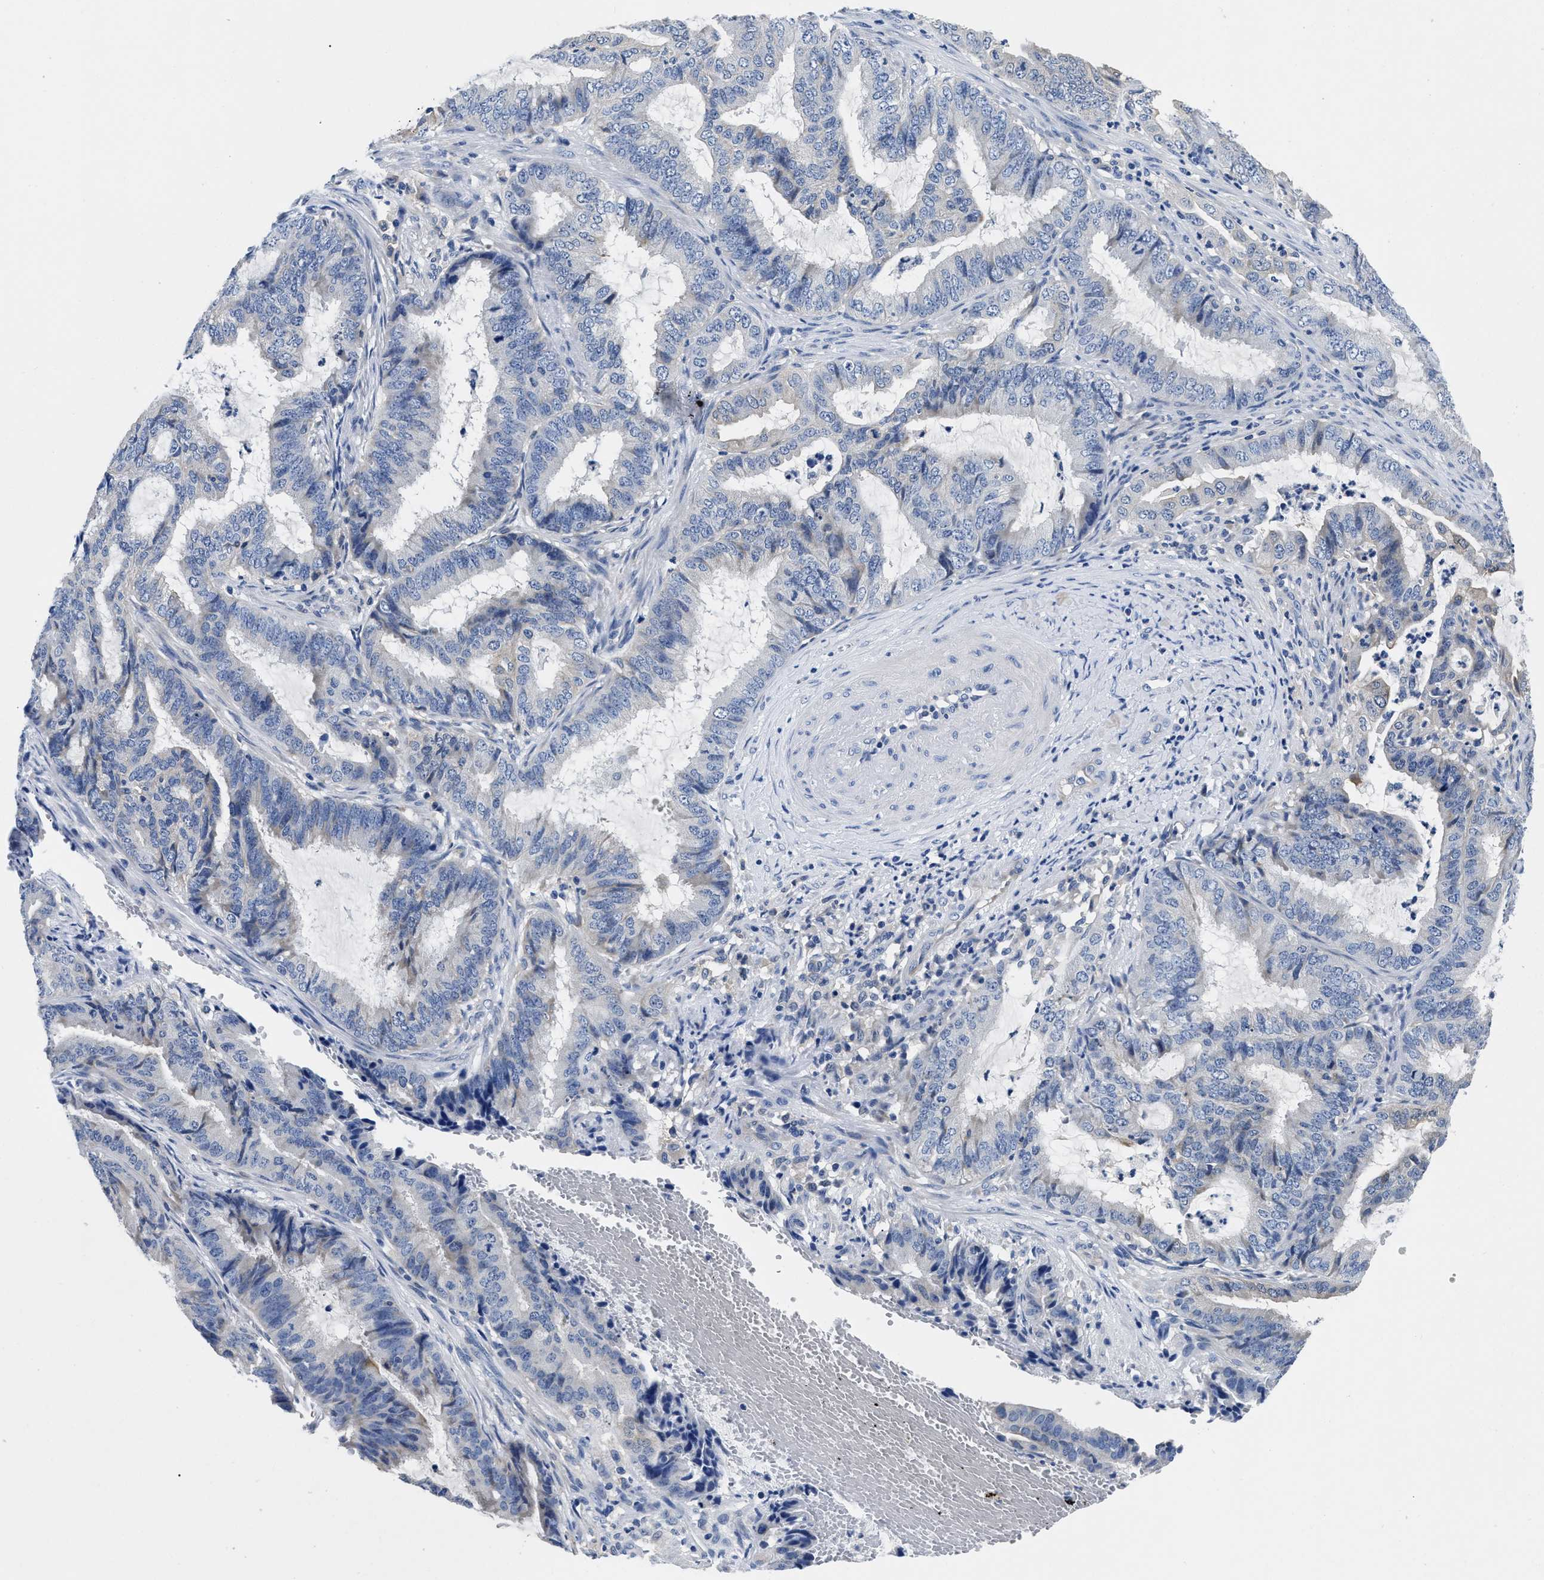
{"staining": {"intensity": "negative", "quantity": "none", "location": "none"}, "tissue": "endometrial cancer", "cell_type": "Tumor cells", "image_type": "cancer", "snomed": [{"axis": "morphology", "description": "Adenocarcinoma, NOS"}, {"axis": "topography", "description": "Endometrium"}], "caption": "There is no significant expression in tumor cells of endometrial cancer (adenocarcinoma).", "gene": "SLC35F1", "patient": {"sex": "female", "age": 51}}